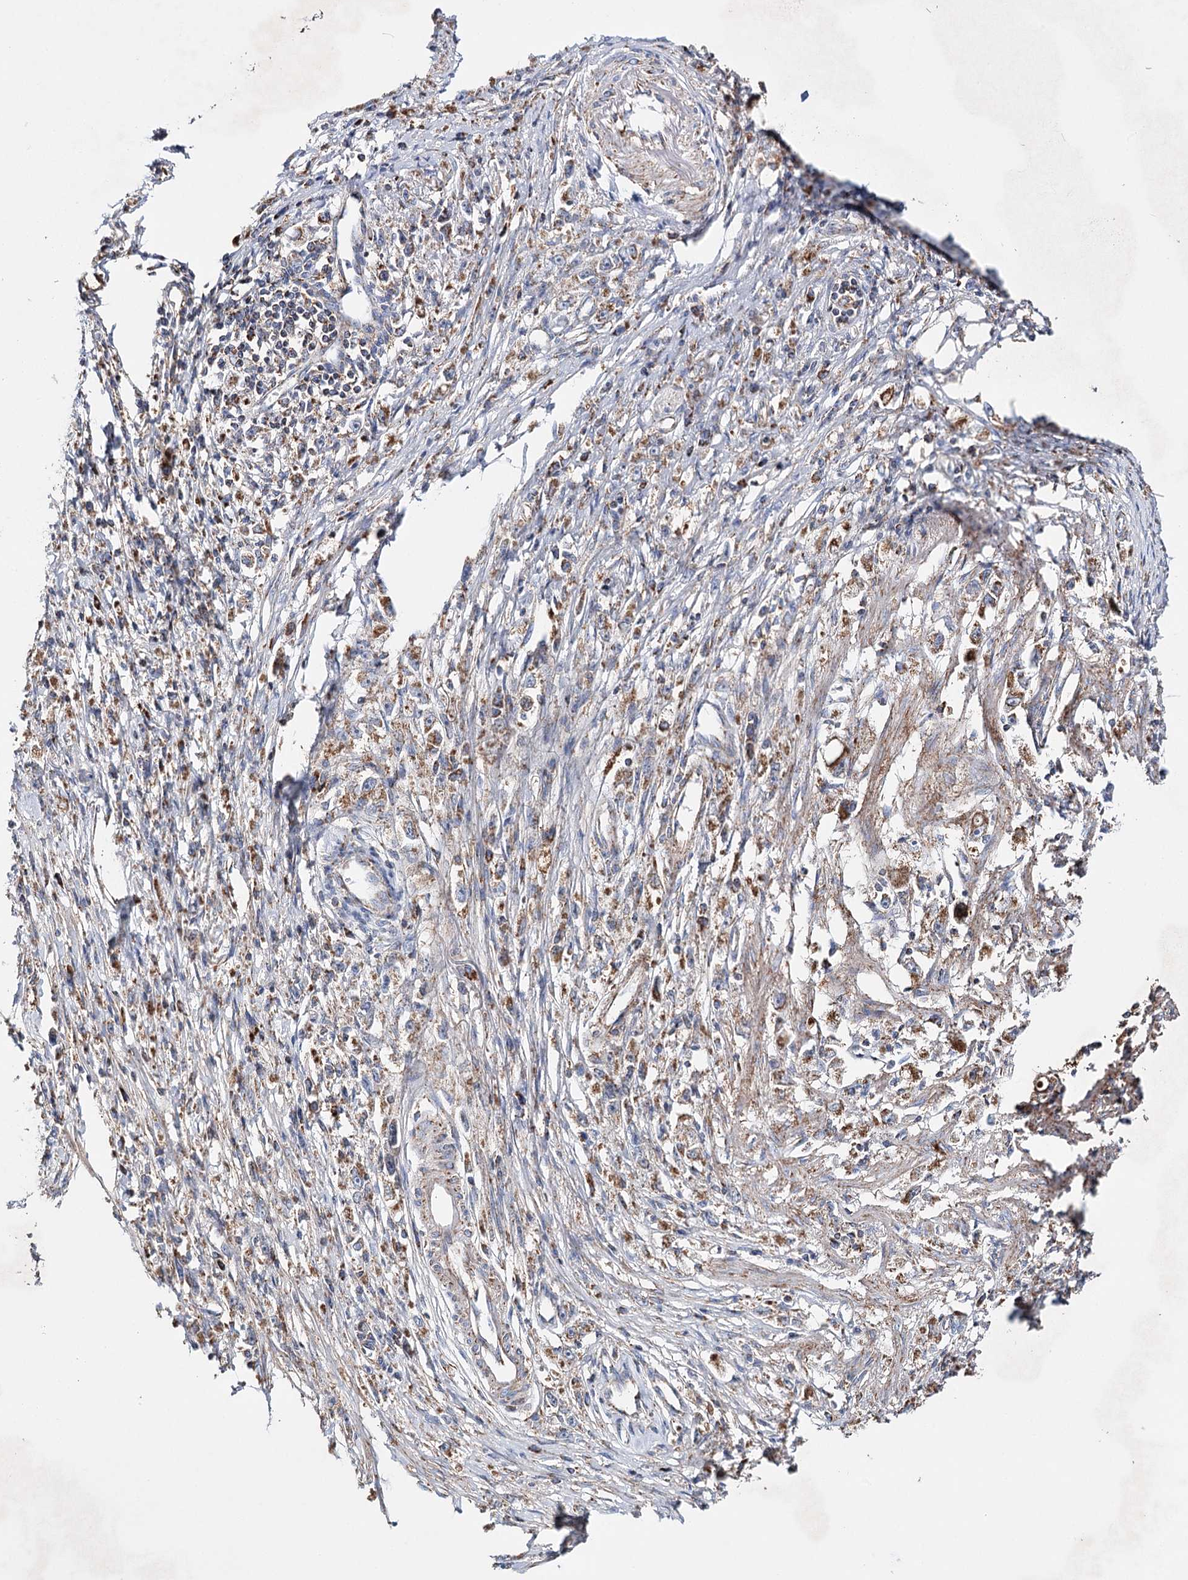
{"staining": {"intensity": "moderate", "quantity": "25%-75%", "location": "cytoplasmic/membranous"}, "tissue": "stomach cancer", "cell_type": "Tumor cells", "image_type": "cancer", "snomed": [{"axis": "morphology", "description": "Adenocarcinoma, NOS"}, {"axis": "topography", "description": "Stomach"}], "caption": "Immunohistochemistry photomicrograph of human adenocarcinoma (stomach) stained for a protein (brown), which reveals medium levels of moderate cytoplasmic/membranous staining in approximately 25%-75% of tumor cells.", "gene": "CFAP46", "patient": {"sex": "female", "age": 59}}